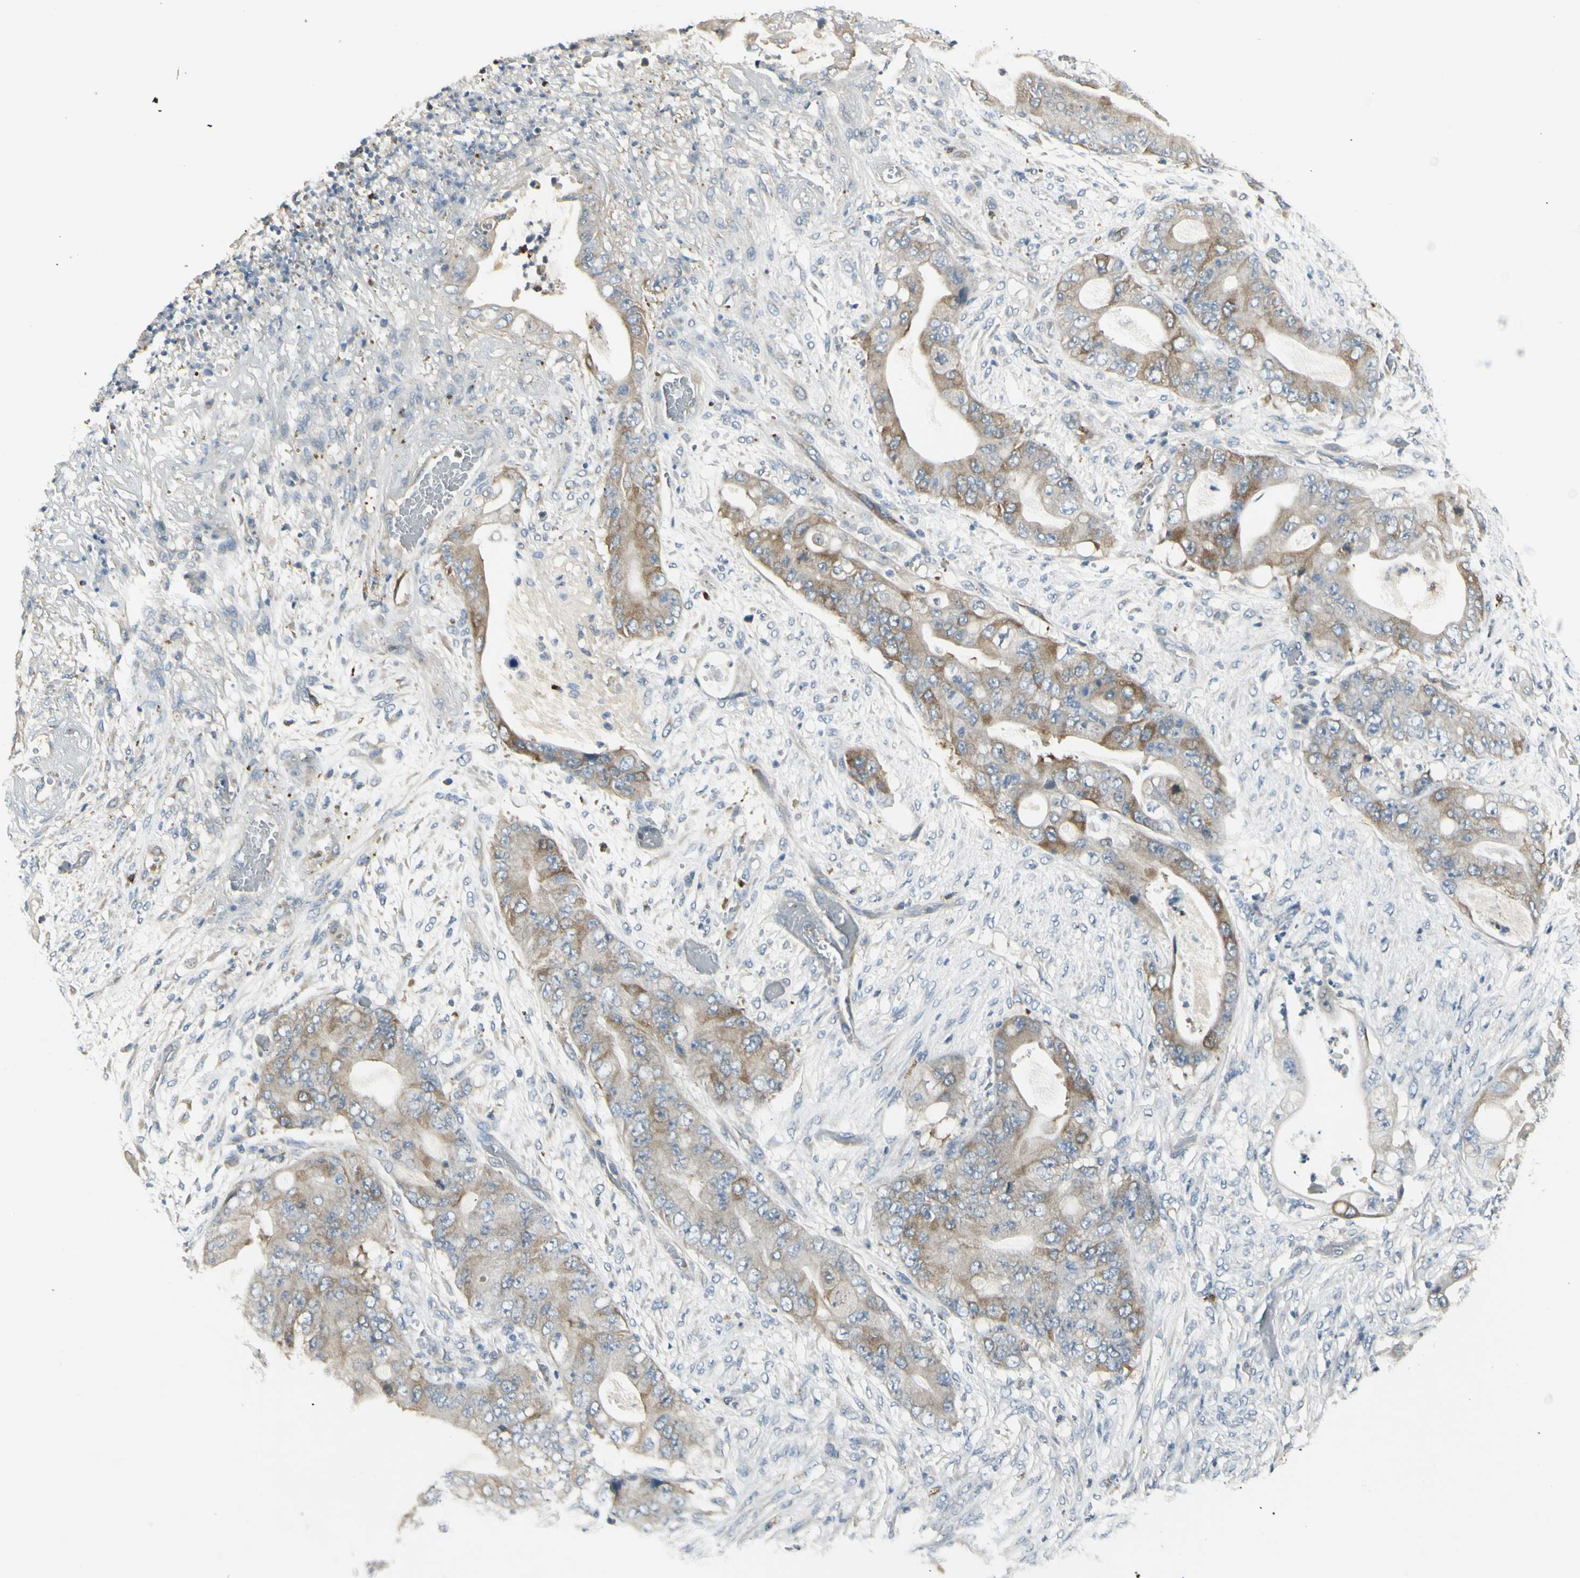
{"staining": {"intensity": "moderate", "quantity": "25%-75%", "location": "cytoplasmic/membranous"}, "tissue": "stomach cancer", "cell_type": "Tumor cells", "image_type": "cancer", "snomed": [{"axis": "morphology", "description": "Adenocarcinoma, NOS"}, {"axis": "topography", "description": "Stomach"}], "caption": "Stomach cancer (adenocarcinoma) tissue reveals moderate cytoplasmic/membranous staining in about 25%-75% of tumor cells, visualized by immunohistochemistry.", "gene": "CCNB2", "patient": {"sex": "female", "age": 73}}